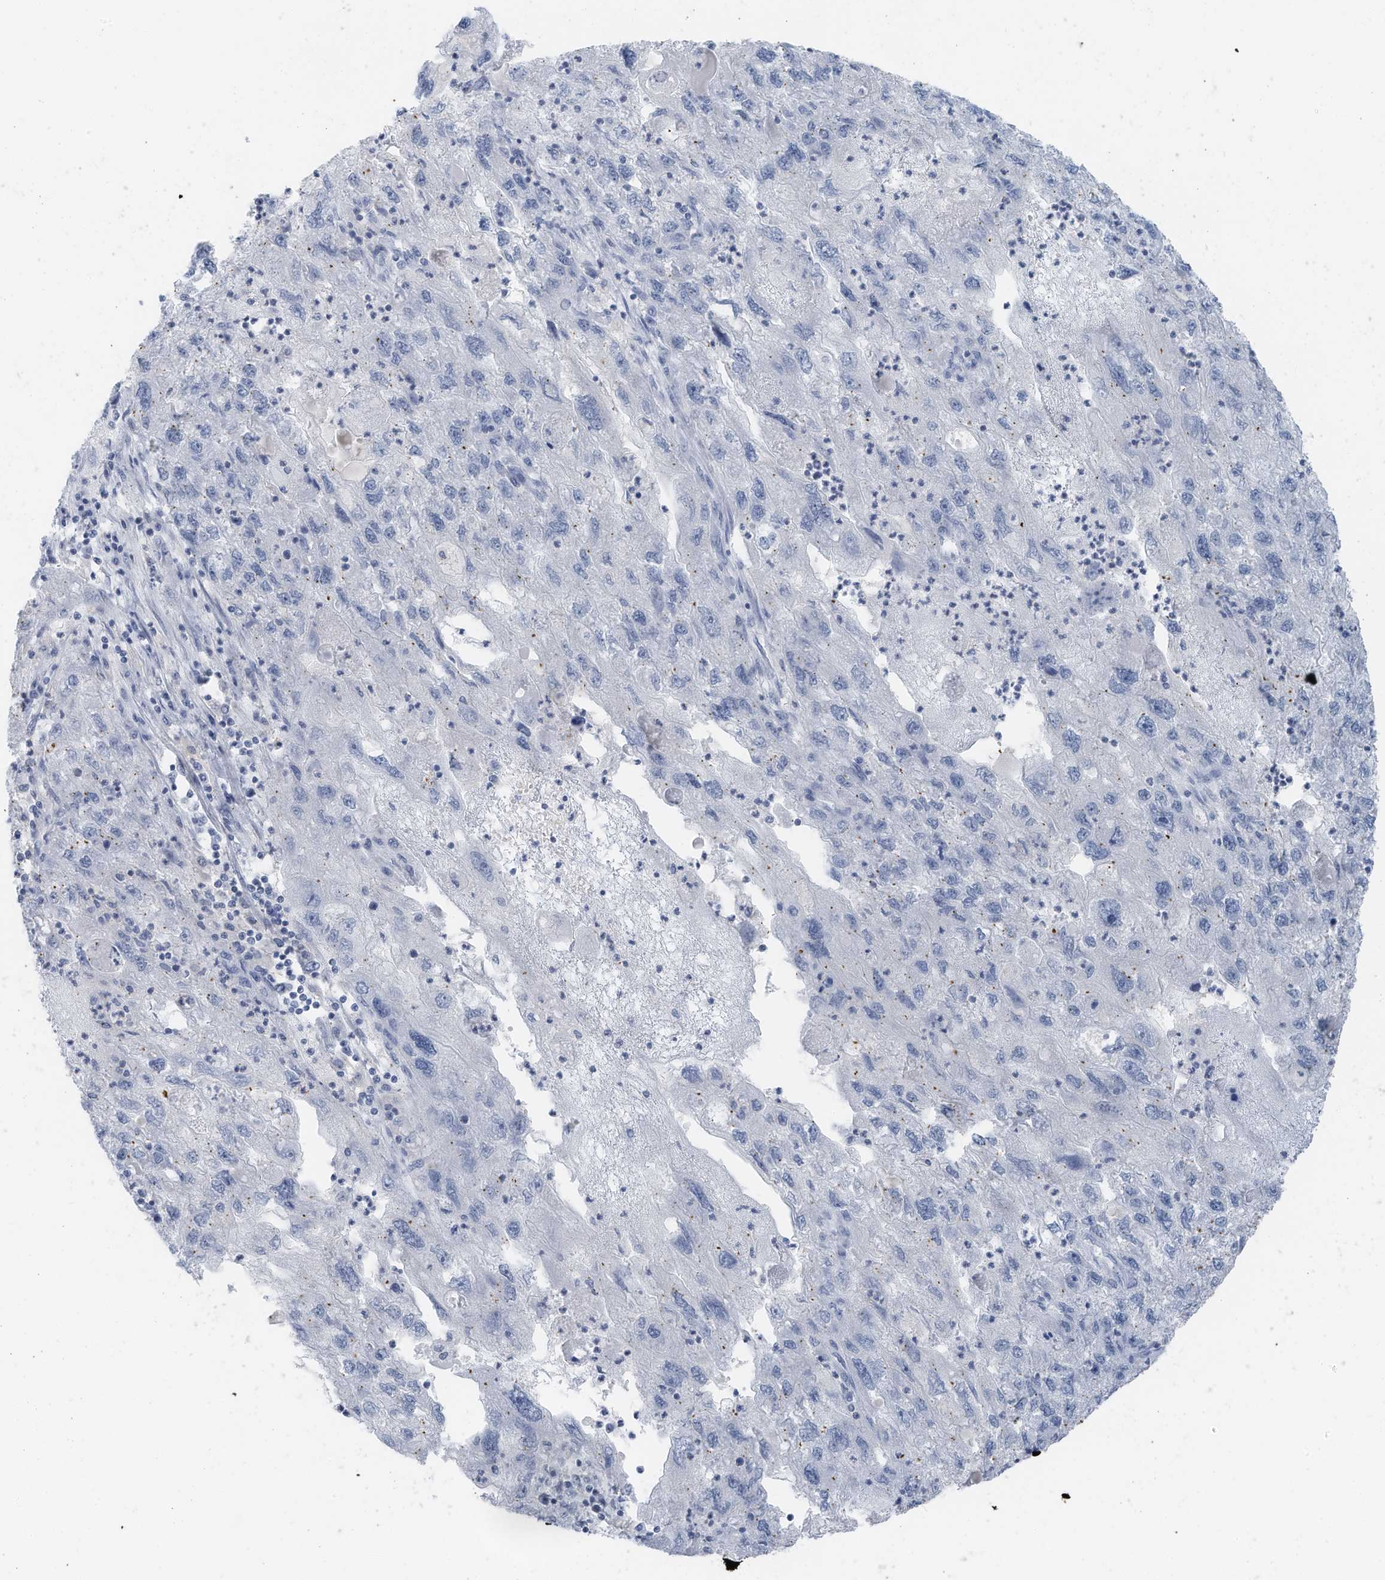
{"staining": {"intensity": "negative", "quantity": "none", "location": "none"}, "tissue": "endometrial cancer", "cell_type": "Tumor cells", "image_type": "cancer", "snomed": [{"axis": "morphology", "description": "Adenocarcinoma, NOS"}, {"axis": "topography", "description": "Endometrium"}], "caption": "Human endometrial cancer (adenocarcinoma) stained for a protein using IHC shows no expression in tumor cells.", "gene": "SLC25A43", "patient": {"sex": "female", "age": 49}}